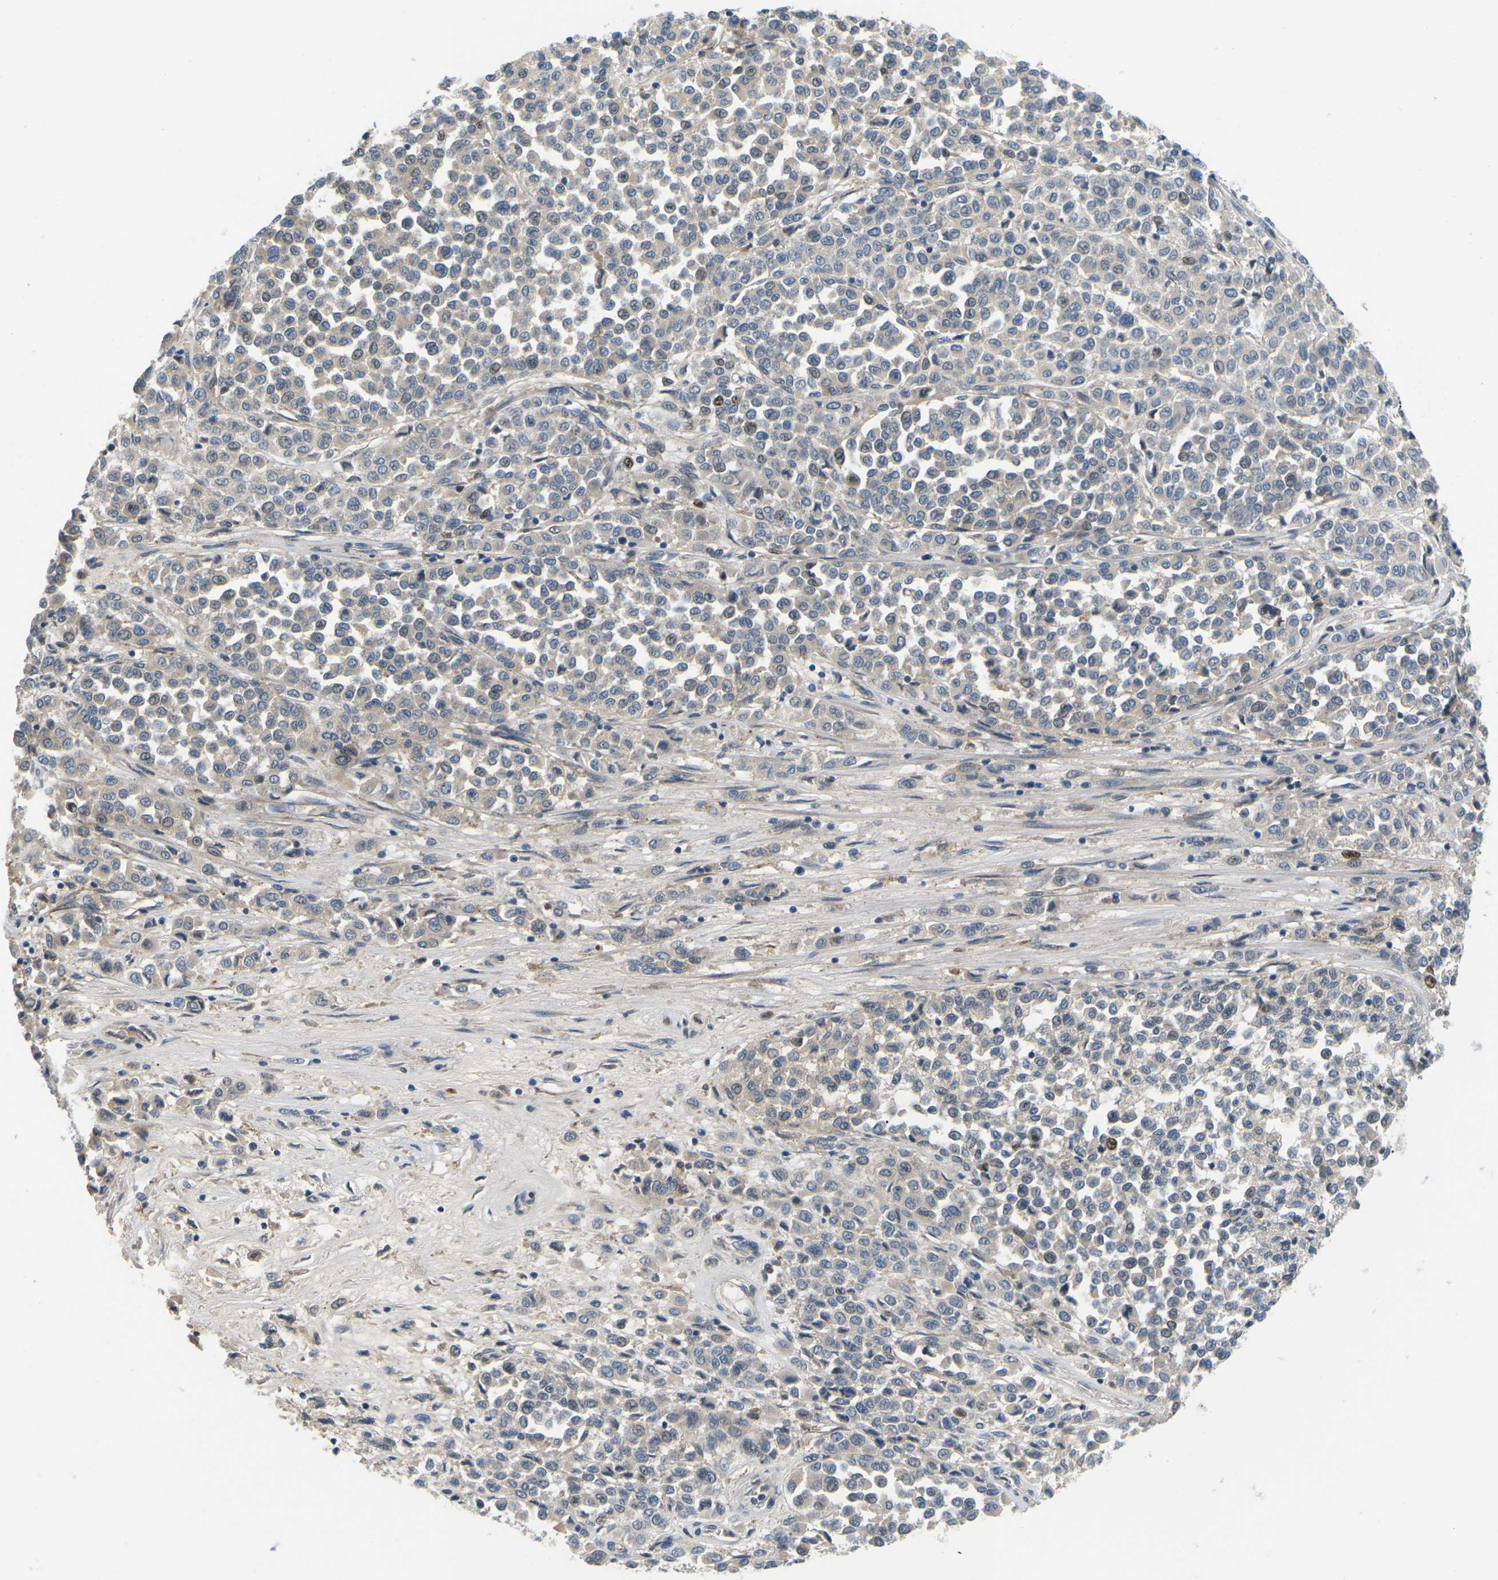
{"staining": {"intensity": "negative", "quantity": "none", "location": "none"}, "tissue": "melanoma", "cell_type": "Tumor cells", "image_type": "cancer", "snomed": [{"axis": "morphology", "description": "Malignant melanoma, Metastatic site"}, {"axis": "topography", "description": "Pancreas"}], "caption": "There is no significant staining in tumor cells of malignant melanoma (metastatic site). (DAB (3,3'-diaminobenzidine) IHC, high magnification).", "gene": "ERBB4", "patient": {"sex": "female", "age": 30}}